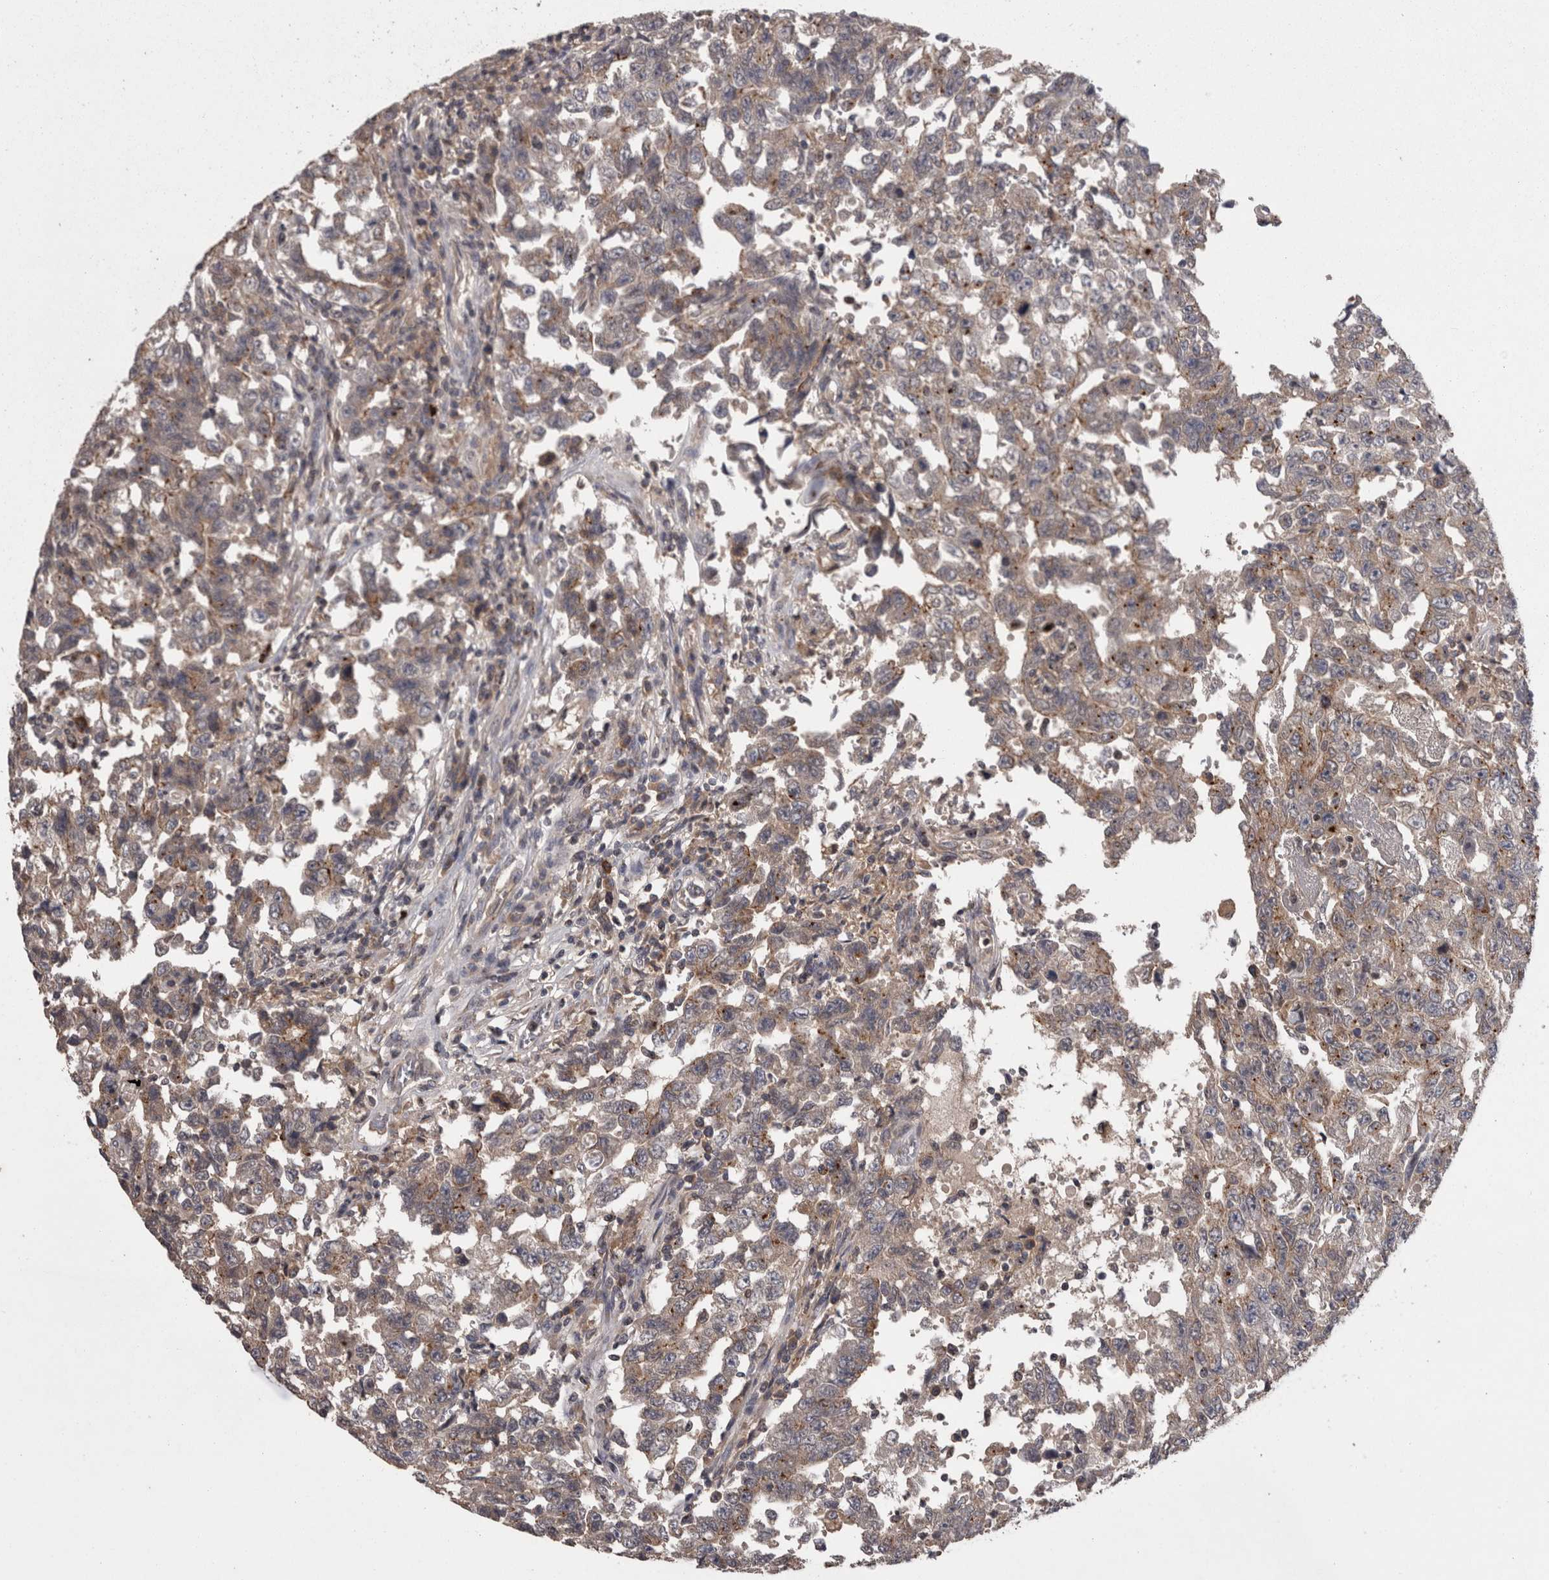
{"staining": {"intensity": "weak", "quantity": ">75%", "location": "cytoplasmic/membranous"}, "tissue": "testis cancer", "cell_type": "Tumor cells", "image_type": "cancer", "snomed": [{"axis": "morphology", "description": "Carcinoma, Embryonal, NOS"}, {"axis": "topography", "description": "Testis"}], "caption": "DAB (3,3'-diaminobenzidine) immunohistochemical staining of human testis embryonal carcinoma demonstrates weak cytoplasmic/membranous protein expression in about >75% of tumor cells.", "gene": "PCM1", "patient": {"sex": "male", "age": 26}}